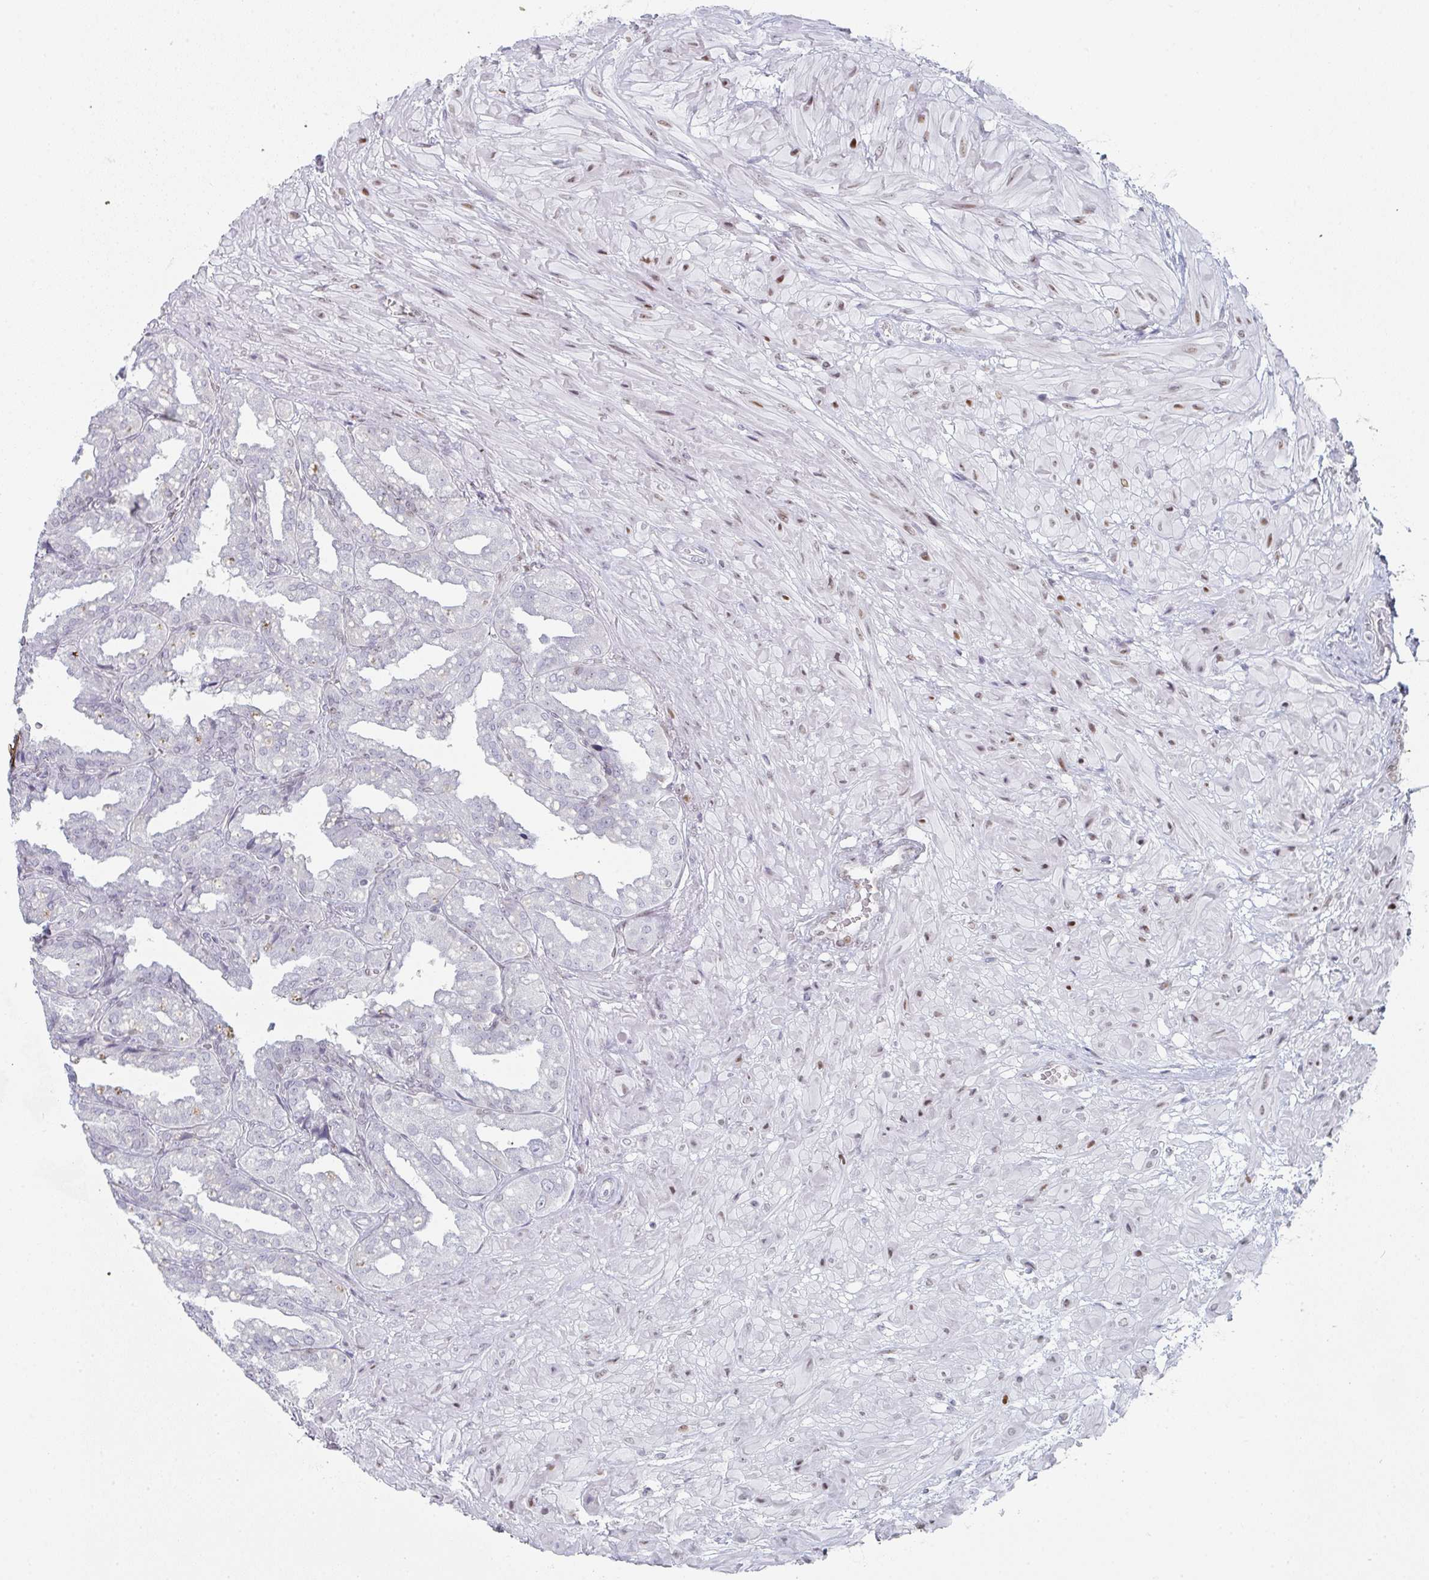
{"staining": {"intensity": "moderate", "quantity": "25%-75%", "location": "cytoplasmic/membranous"}, "tissue": "seminal vesicle", "cell_type": "Glandular cells", "image_type": "normal", "snomed": [{"axis": "morphology", "description": "Normal tissue, NOS"}, {"axis": "topography", "description": "Seminal veicle"}], "caption": "Approximately 25%-75% of glandular cells in unremarkable seminal vesicle demonstrate moderate cytoplasmic/membranous protein staining as visualized by brown immunohistochemical staining.", "gene": "POU2AF2", "patient": {"sex": "male", "age": 55}}